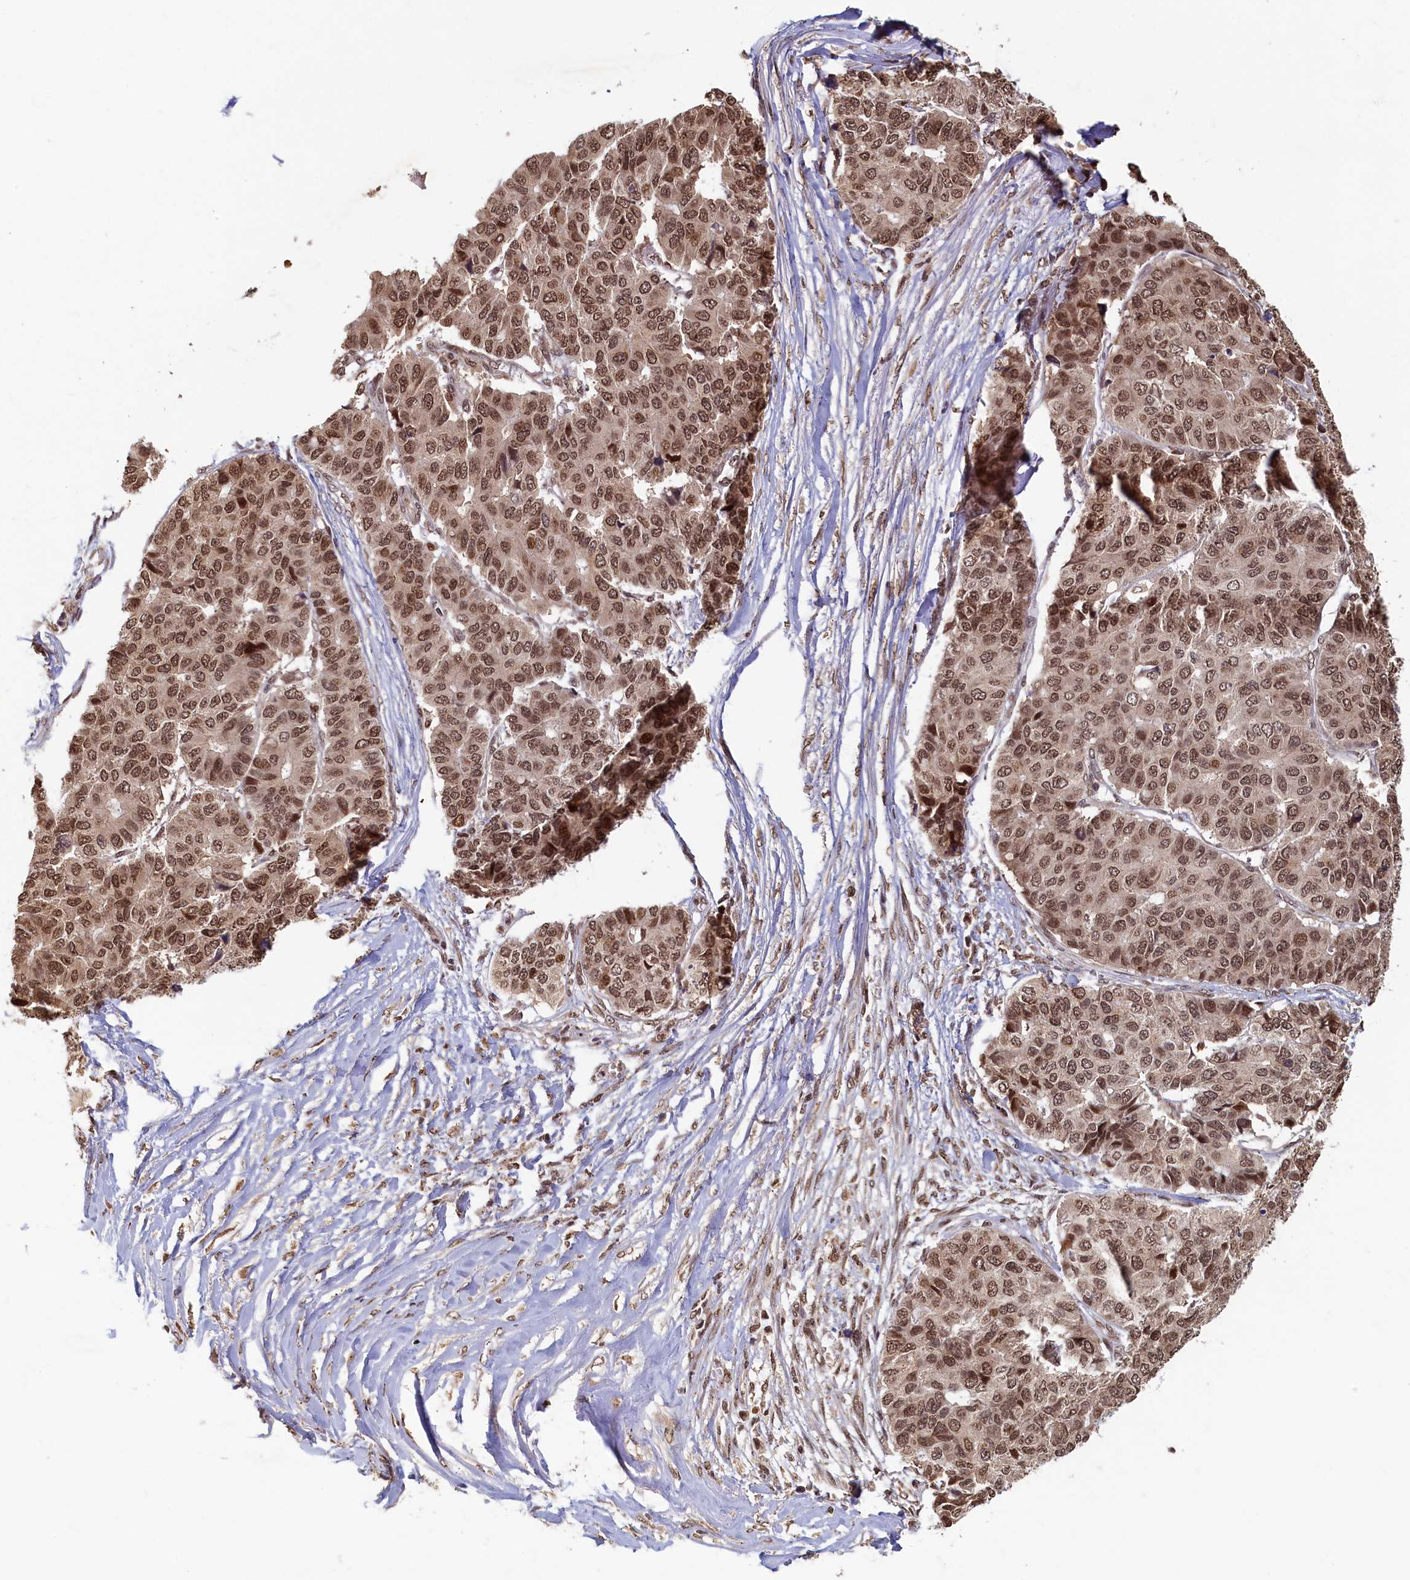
{"staining": {"intensity": "moderate", "quantity": ">75%", "location": "nuclear"}, "tissue": "pancreatic cancer", "cell_type": "Tumor cells", "image_type": "cancer", "snomed": [{"axis": "morphology", "description": "Adenocarcinoma, NOS"}, {"axis": "topography", "description": "Pancreas"}], "caption": "Tumor cells demonstrate medium levels of moderate nuclear positivity in about >75% of cells in human pancreatic cancer.", "gene": "CKAP2L", "patient": {"sex": "male", "age": 50}}